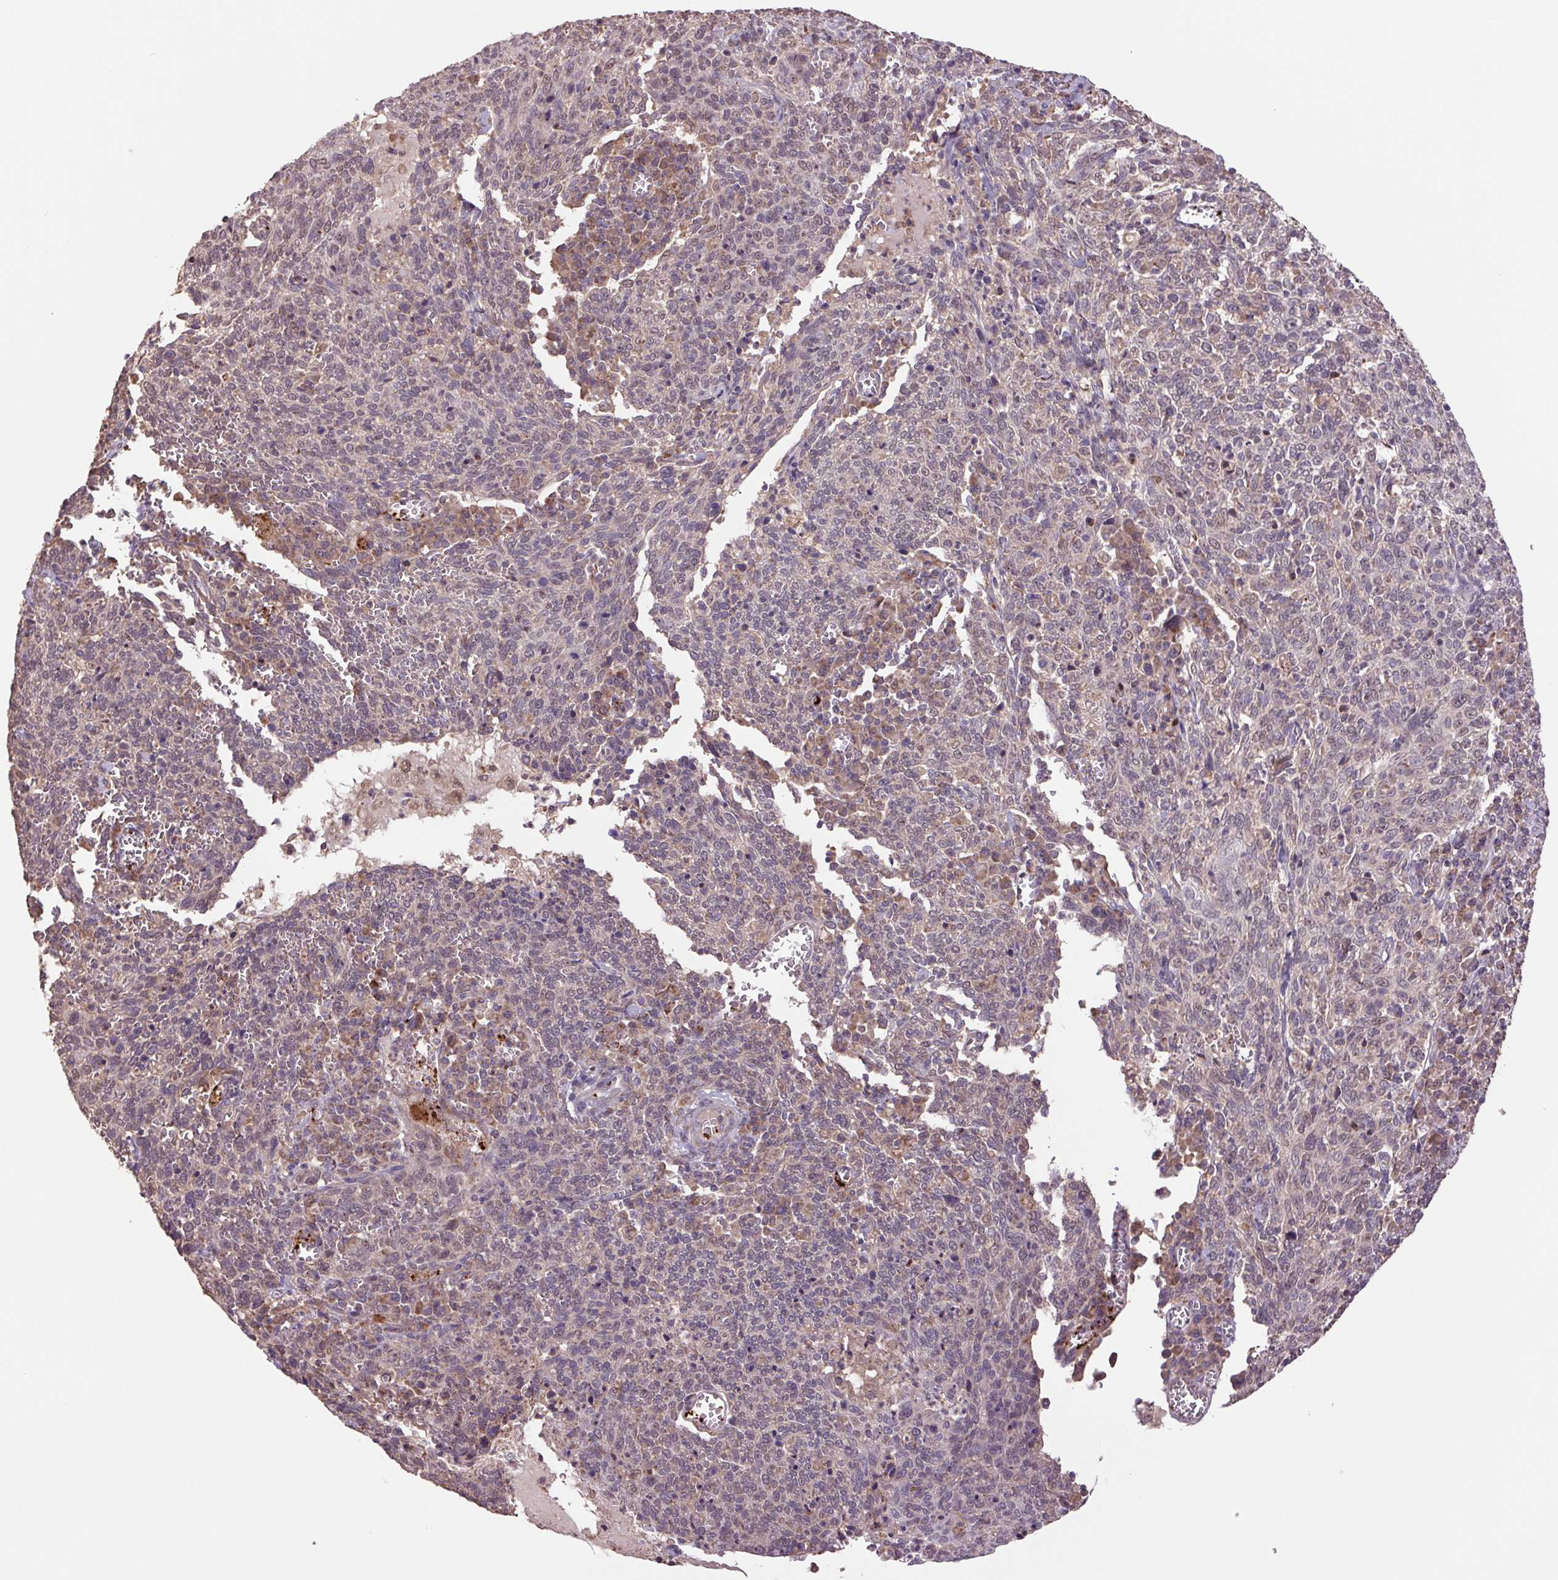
{"staining": {"intensity": "negative", "quantity": "none", "location": "none"}, "tissue": "cervical cancer", "cell_type": "Tumor cells", "image_type": "cancer", "snomed": [{"axis": "morphology", "description": "Squamous cell carcinoma, NOS"}, {"axis": "topography", "description": "Cervix"}], "caption": "Cervical cancer (squamous cell carcinoma) was stained to show a protein in brown. There is no significant staining in tumor cells.", "gene": "TMEM160", "patient": {"sex": "female", "age": 46}}